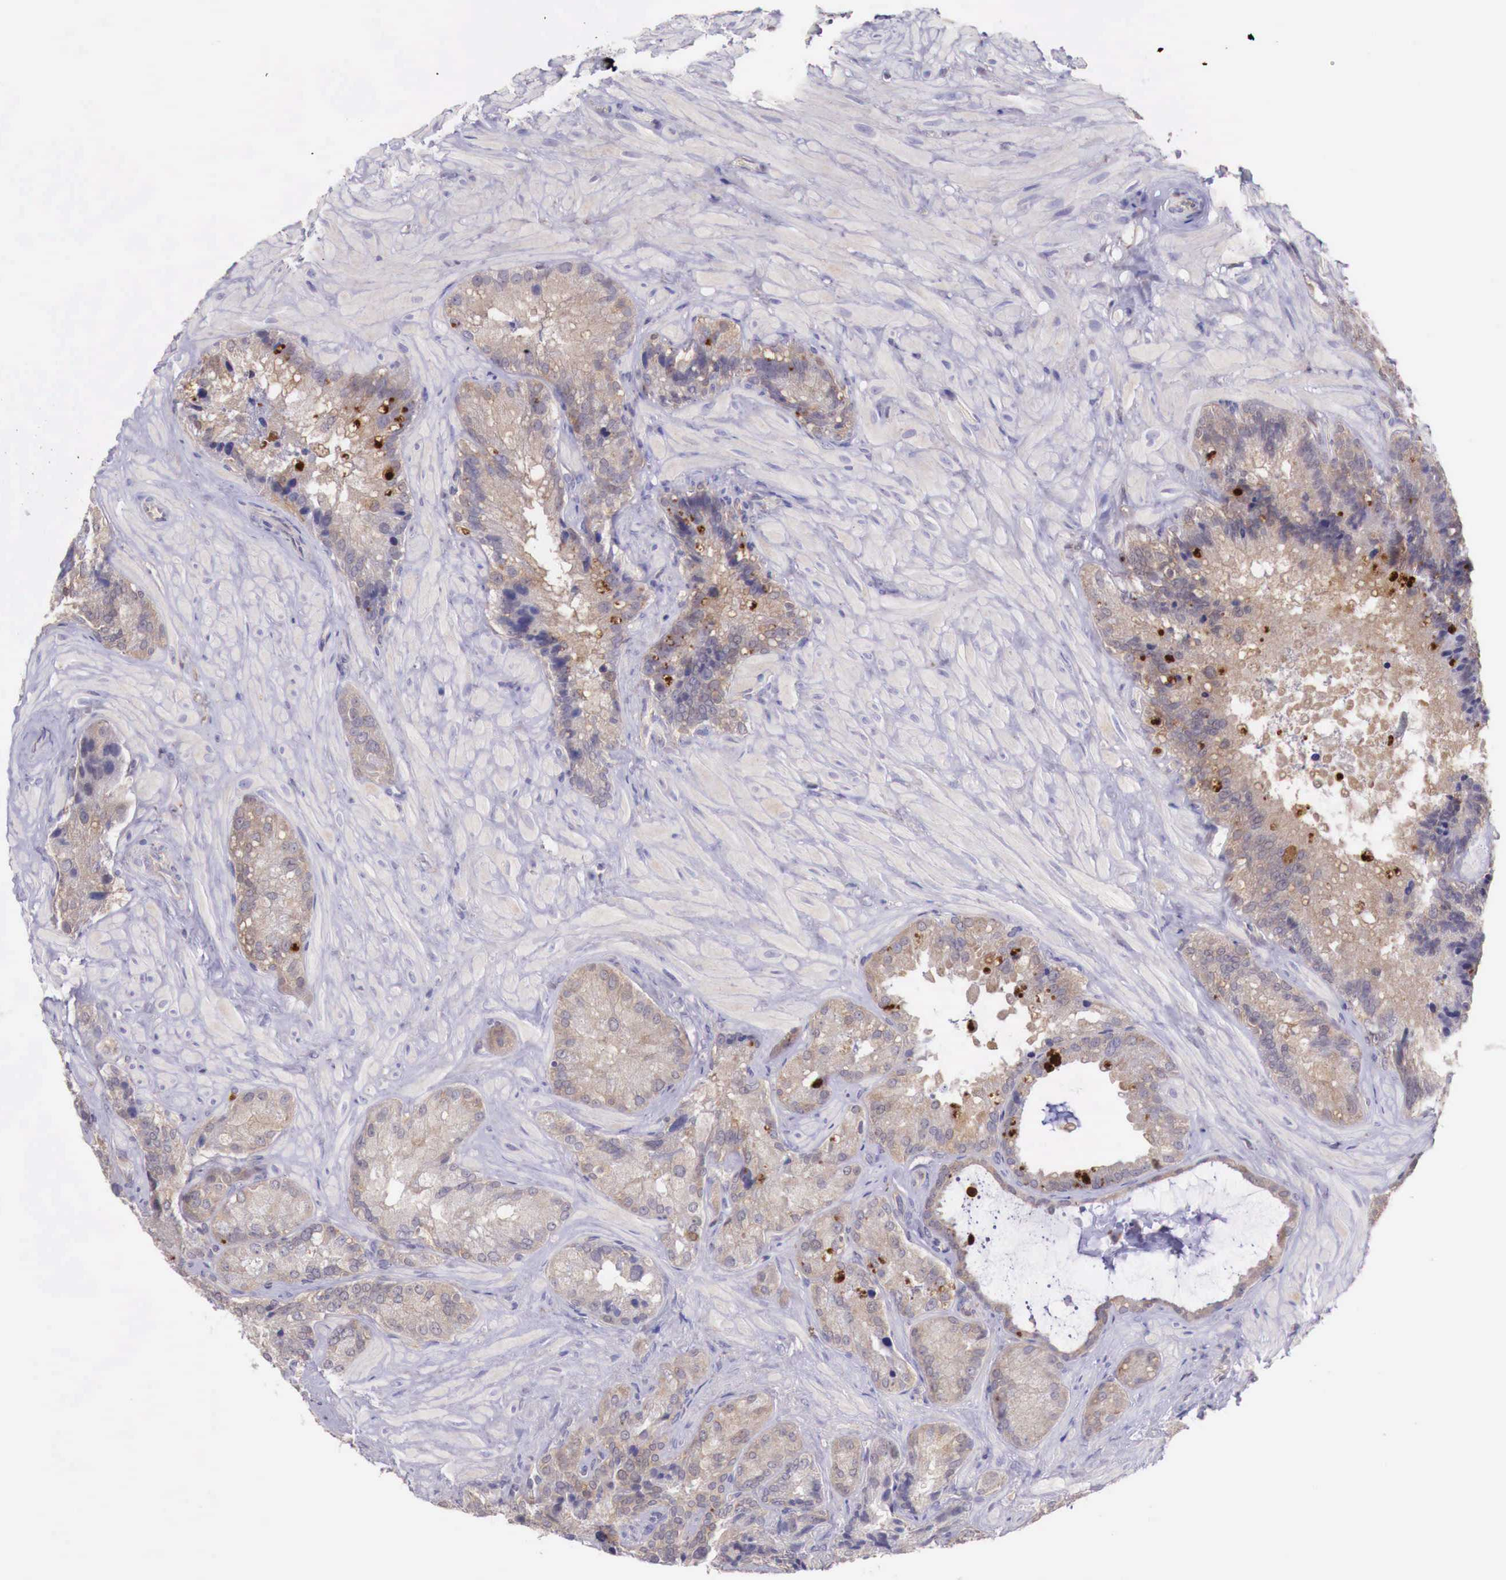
{"staining": {"intensity": "strong", "quantity": ">75%", "location": "cytoplasmic/membranous"}, "tissue": "seminal vesicle", "cell_type": "Glandular cells", "image_type": "normal", "snomed": [{"axis": "morphology", "description": "Normal tissue, NOS"}, {"axis": "topography", "description": "Seminal veicle"}], "caption": "Human seminal vesicle stained for a protein (brown) demonstrates strong cytoplasmic/membranous positive expression in approximately >75% of glandular cells.", "gene": "GAB2", "patient": {"sex": "male", "age": 69}}